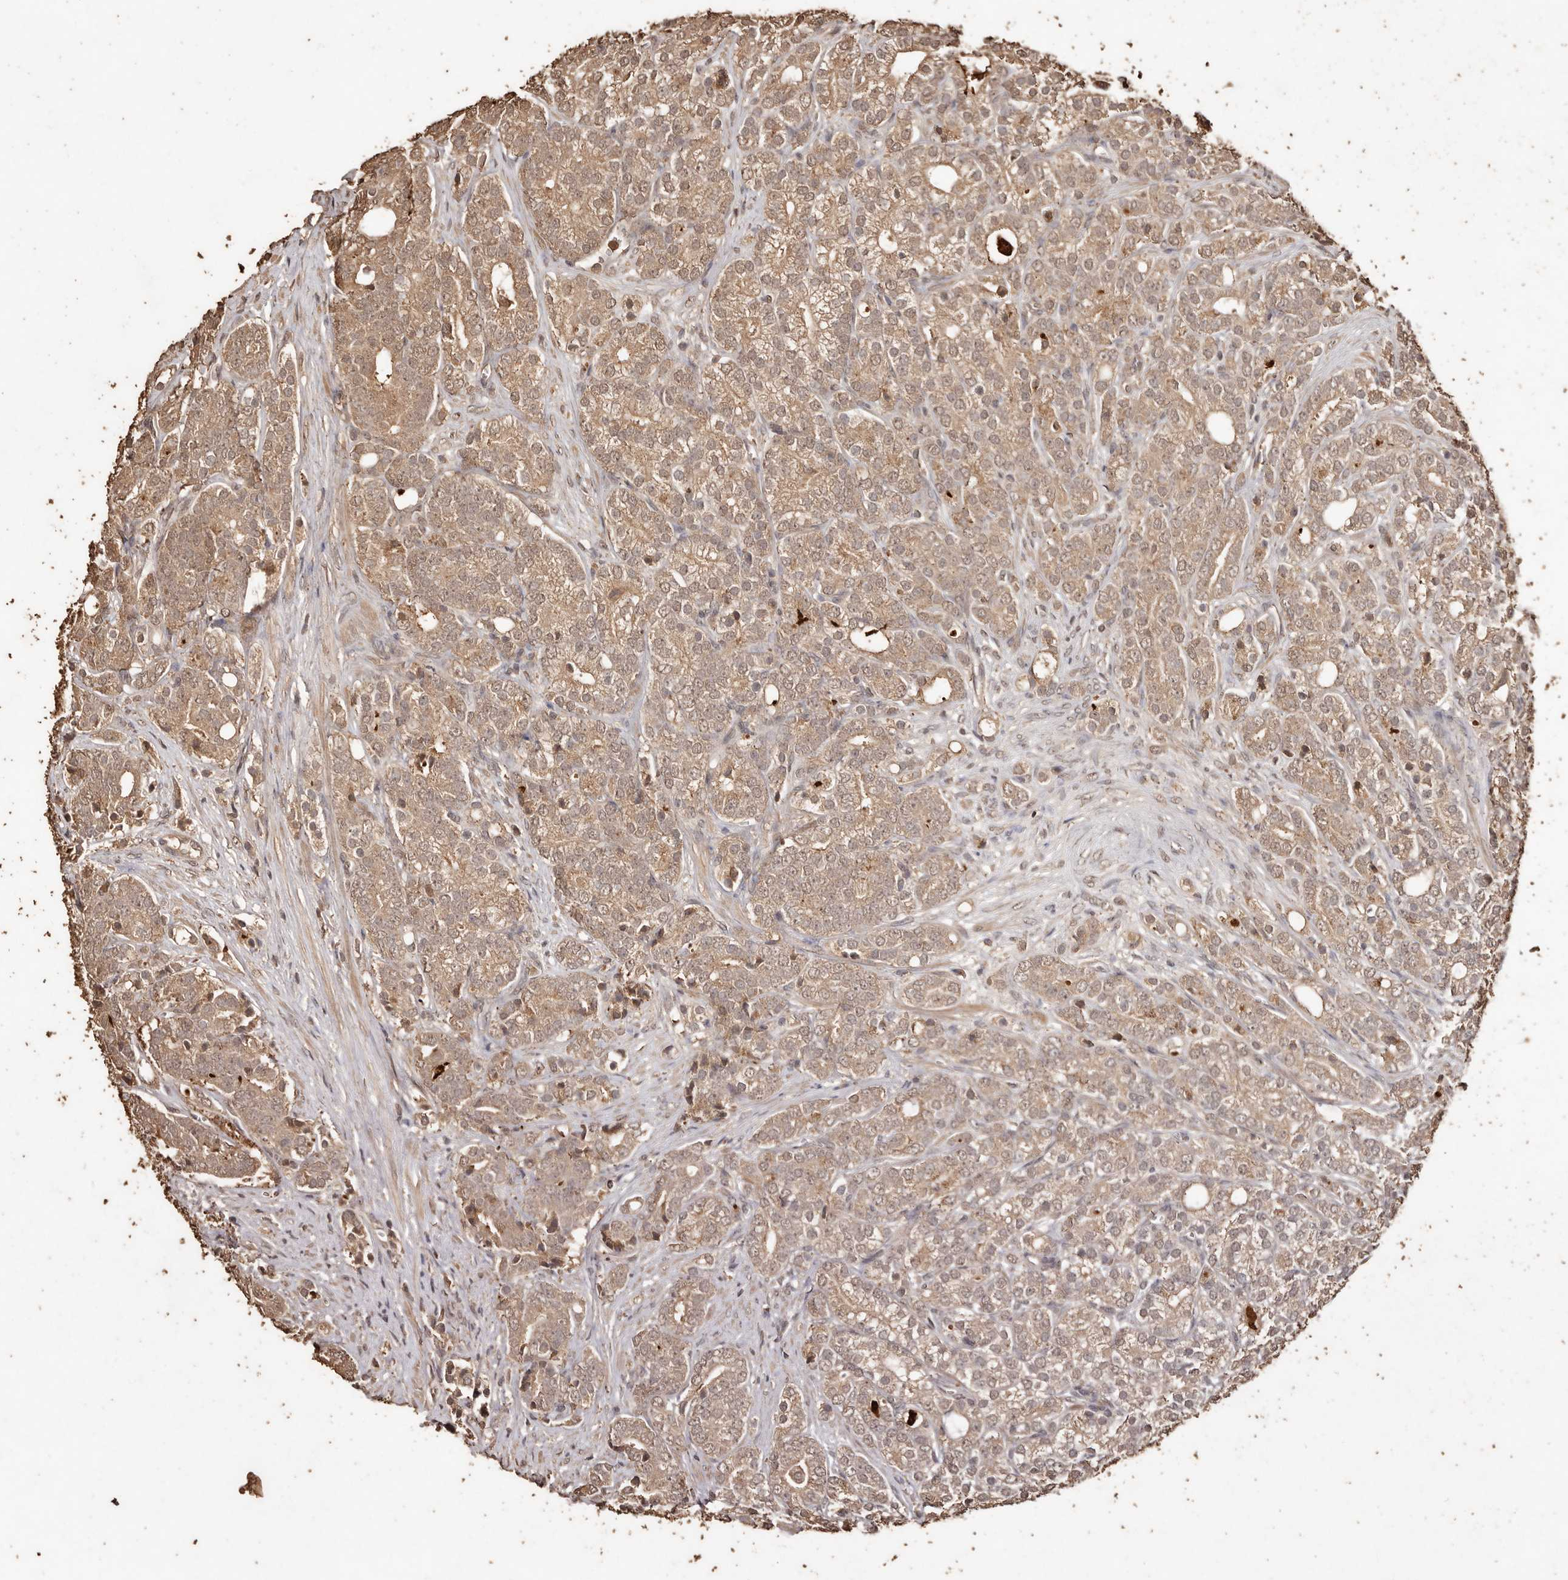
{"staining": {"intensity": "moderate", "quantity": ">75%", "location": "cytoplasmic/membranous,nuclear"}, "tissue": "prostate cancer", "cell_type": "Tumor cells", "image_type": "cancer", "snomed": [{"axis": "morphology", "description": "Adenocarcinoma, High grade"}, {"axis": "topography", "description": "Prostate"}], "caption": "Protein expression analysis of human prostate cancer (adenocarcinoma (high-grade)) reveals moderate cytoplasmic/membranous and nuclear positivity in approximately >75% of tumor cells. Using DAB (brown) and hematoxylin (blue) stains, captured at high magnification using brightfield microscopy.", "gene": "PKDCC", "patient": {"sex": "male", "age": 57}}